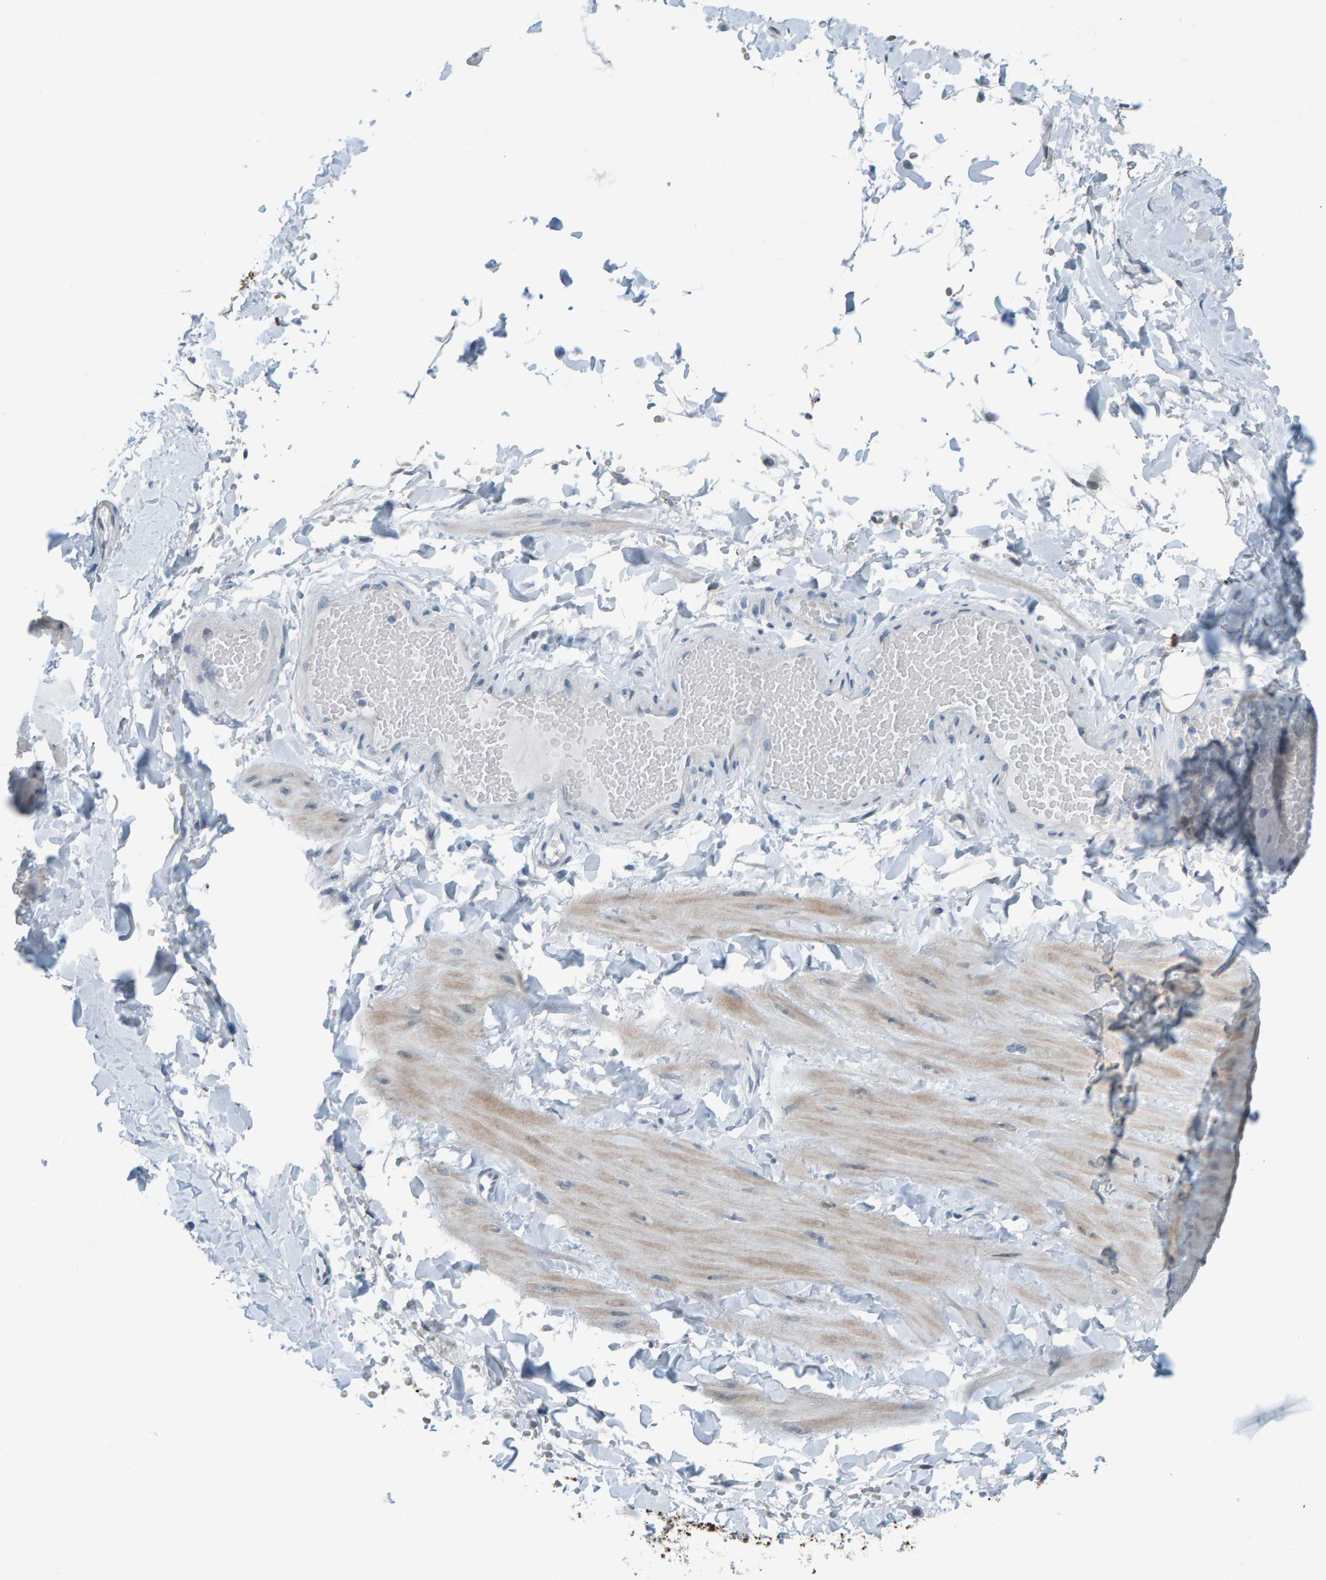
{"staining": {"intensity": "negative", "quantity": "none", "location": "none"}, "tissue": "adipose tissue", "cell_type": "Adipocytes", "image_type": "normal", "snomed": [{"axis": "morphology", "description": "Normal tissue, NOS"}, {"axis": "topography", "description": "Adipose tissue"}, {"axis": "topography", "description": "Vascular tissue"}, {"axis": "topography", "description": "Peripheral nerve tissue"}], "caption": "Immunohistochemical staining of benign human adipose tissue demonstrates no significant staining in adipocytes. (DAB (3,3'-diaminobenzidine) immunohistochemistry with hematoxylin counter stain).", "gene": "CNP", "patient": {"sex": "male", "age": 25}}